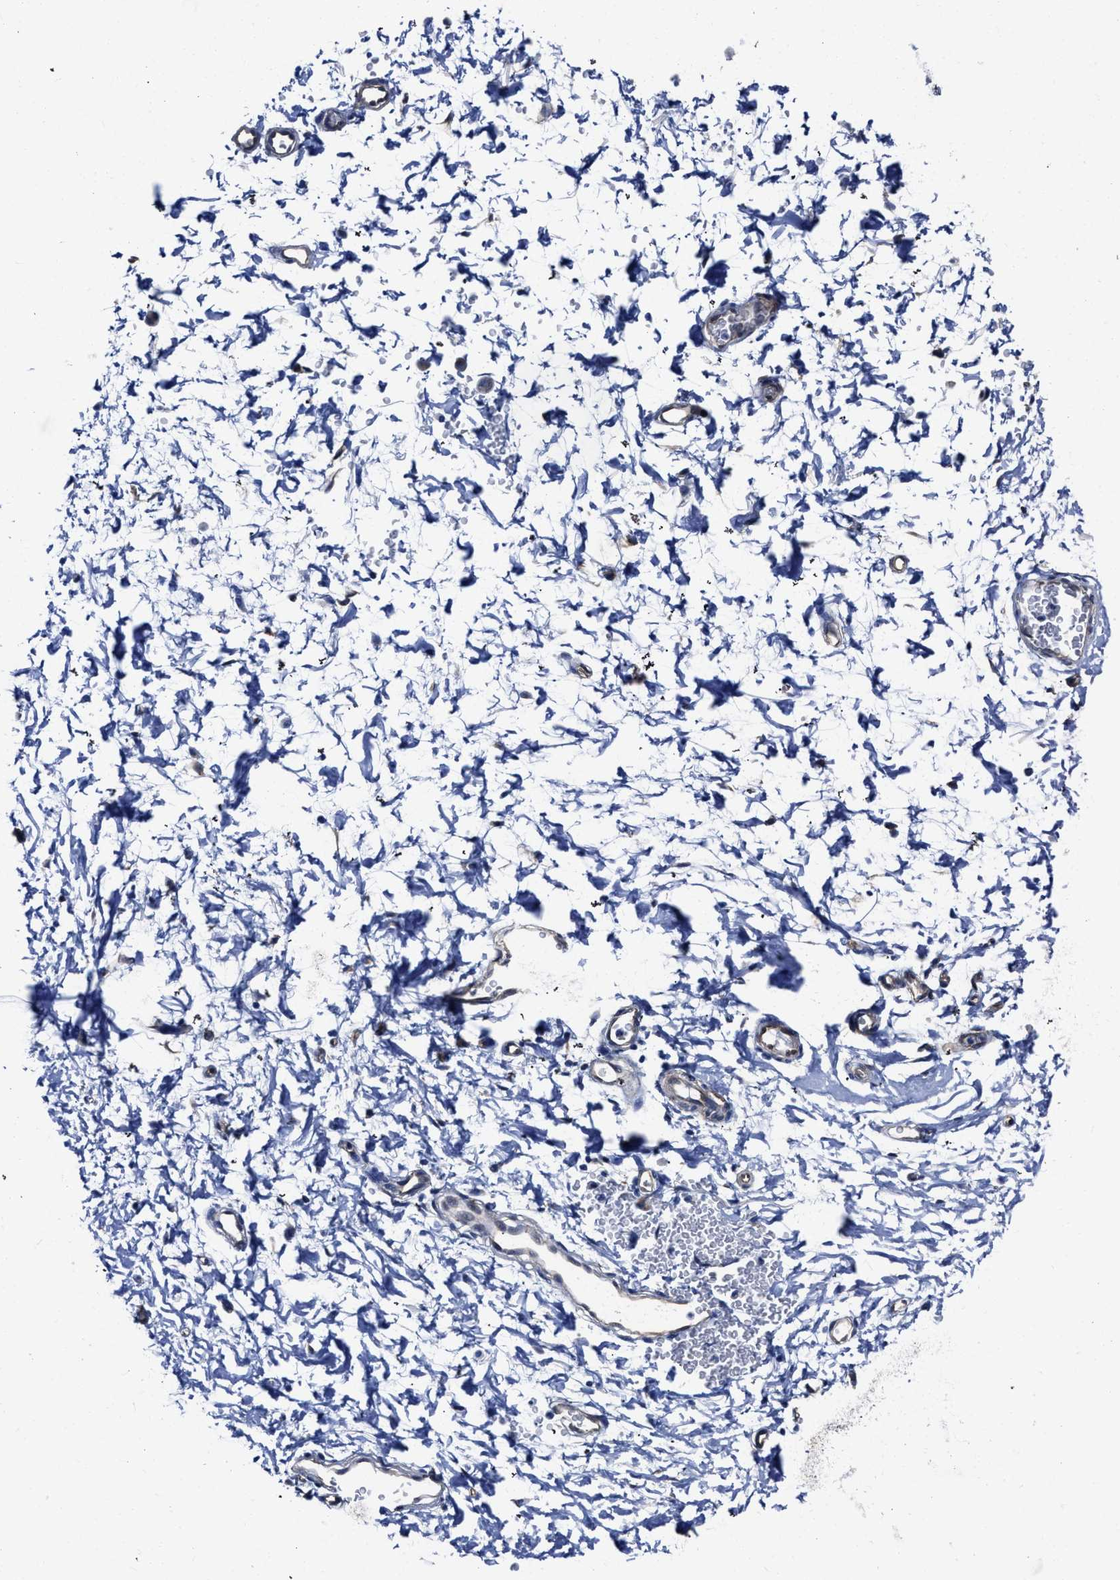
{"staining": {"intensity": "negative", "quantity": "none", "location": "none"}, "tissue": "adipose tissue", "cell_type": "Adipocytes", "image_type": "normal", "snomed": [{"axis": "morphology", "description": "Normal tissue, NOS"}, {"axis": "topography", "description": "Cartilage tissue"}, {"axis": "topography", "description": "Bronchus"}], "caption": "This is a image of IHC staining of normal adipose tissue, which shows no staining in adipocytes. (IHC, brightfield microscopy, high magnification).", "gene": "KCNMB3", "patient": {"sex": "female", "age": 53}}